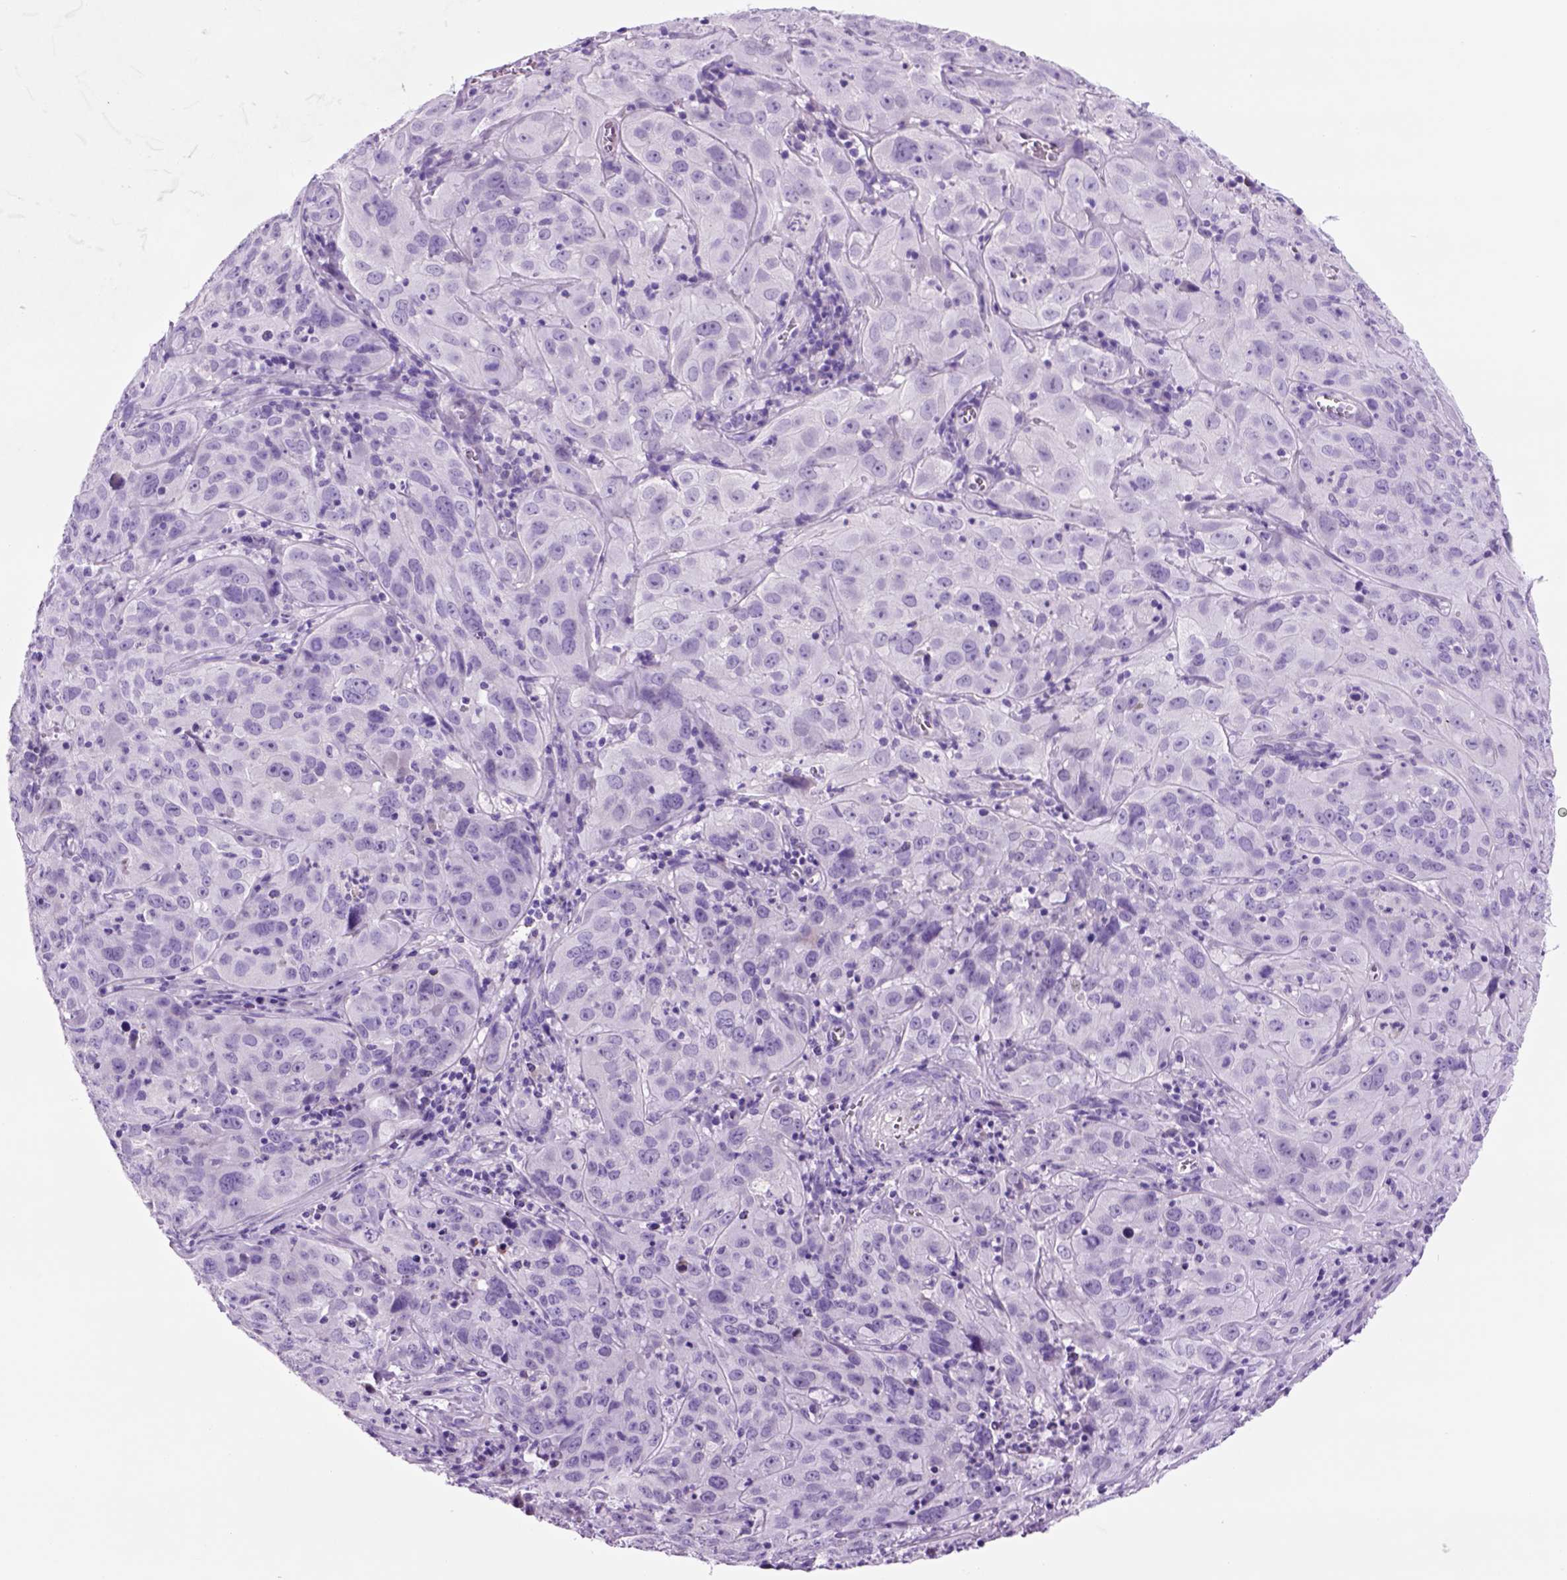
{"staining": {"intensity": "negative", "quantity": "none", "location": "none"}, "tissue": "cervical cancer", "cell_type": "Tumor cells", "image_type": "cancer", "snomed": [{"axis": "morphology", "description": "Squamous cell carcinoma, NOS"}, {"axis": "topography", "description": "Cervix"}], "caption": "High power microscopy micrograph of an immunohistochemistry (IHC) histopathology image of cervical squamous cell carcinoma, revealing no significant expression in tumor cells.", "gene": "HHIPL2", "patient": {"sex": "female", "age": 32}}